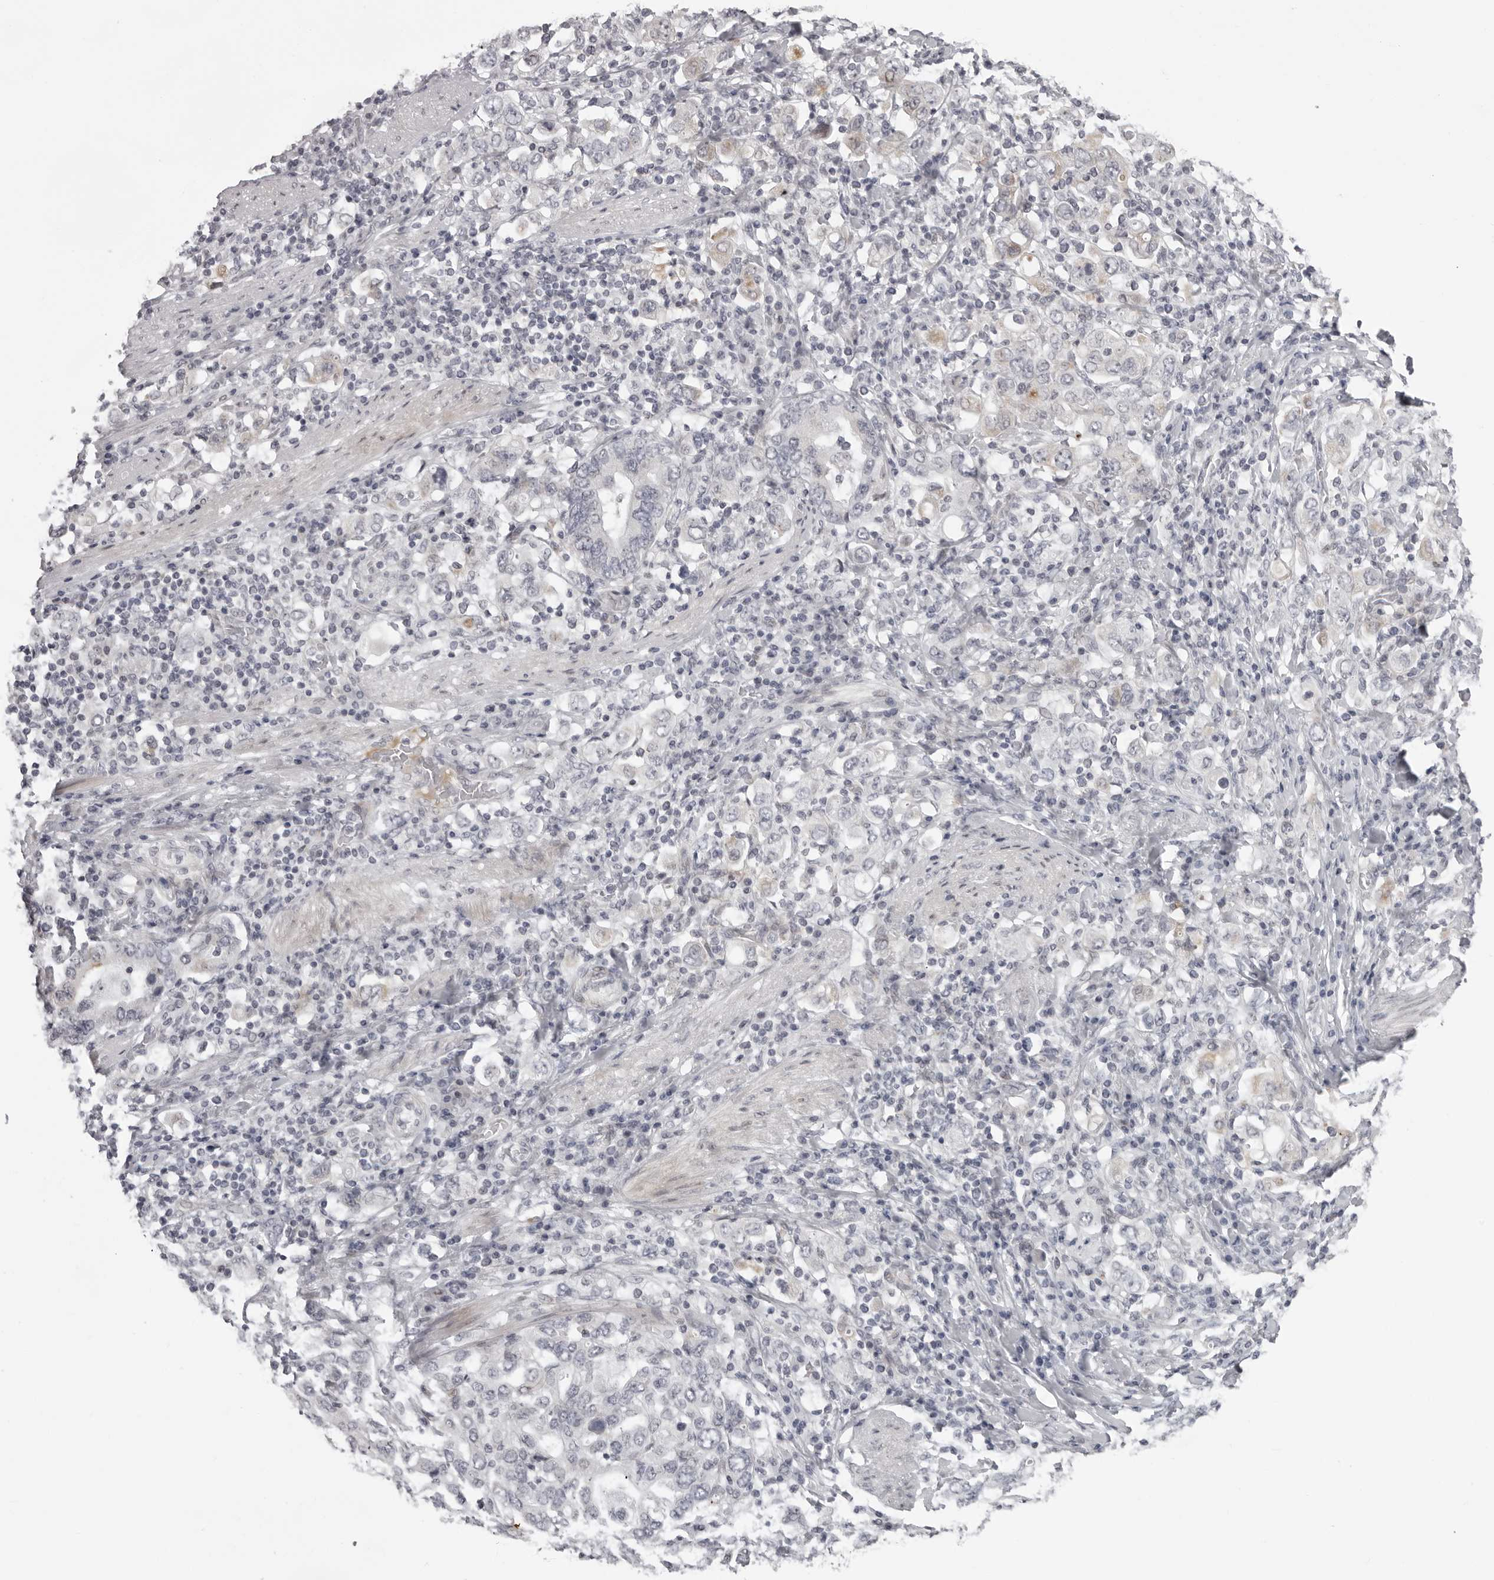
{"staining": {"intensity": "negative", "quantity": "none", "location": "none"}, "tissue": "stomach cancer", "cell_type": "Tumor cells", "image_type": "cancer", "snomed": [{"axis": "morphology", "description": "Adenocarcinoma, NOS"}, {"axis": "topography", "description": "Stomach, upper"}], "caption": "There is no significant expression in tumor cells of stomach adenocarcinoma.", "gene": "NUDT18", "patient": {"sex": "male", "age": 62}}